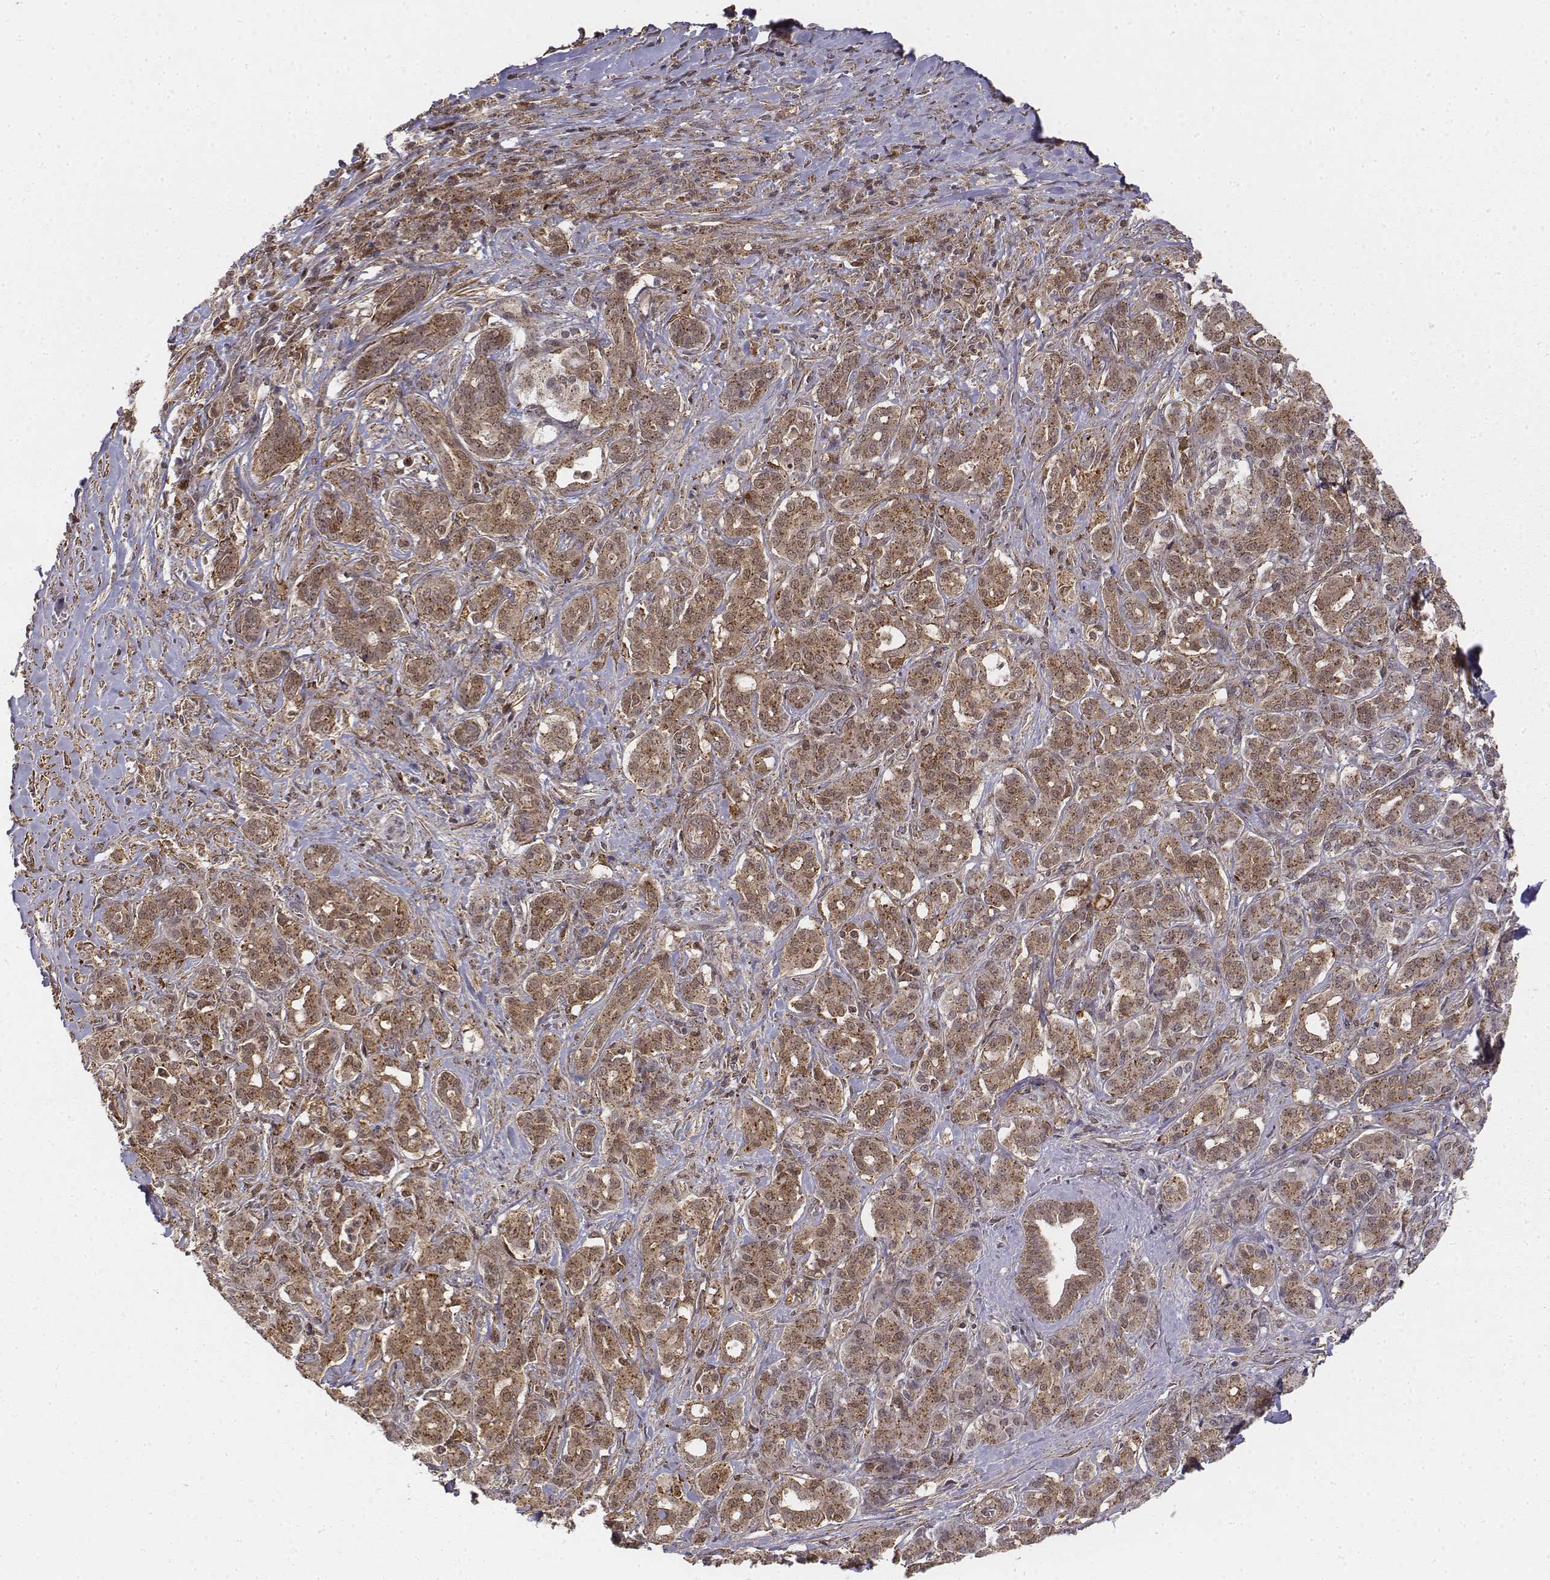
{"staining": {"intensity": "moderate", "quantity": ">75%", "location": "cytoplasmic/membranous,nuclear"}, "tissue": "pancreatic cancer", "cell_type": "Tumor cells", "image_type": "cancer", "snomed": [{"axis": "morphology", "description": "Normal tissue, NOS"}, {"axis": "morphology", "description": "Inflammation, NOS"}, {"axis": "morphology", "description": "Adenocarcinoma, NOS"}, {"axis": "topography", "description": "Pancreas"}], "caption": "Immunohistochemistry (IHC) (DAB) staining of pancreatic cancer exhibits moderate cytoplasmic/membranous and nuclear protein positivity in about >75% of tumor cells.", "gene": "ZFYVE19", "patient": {"sex": "male", "age": 57}}